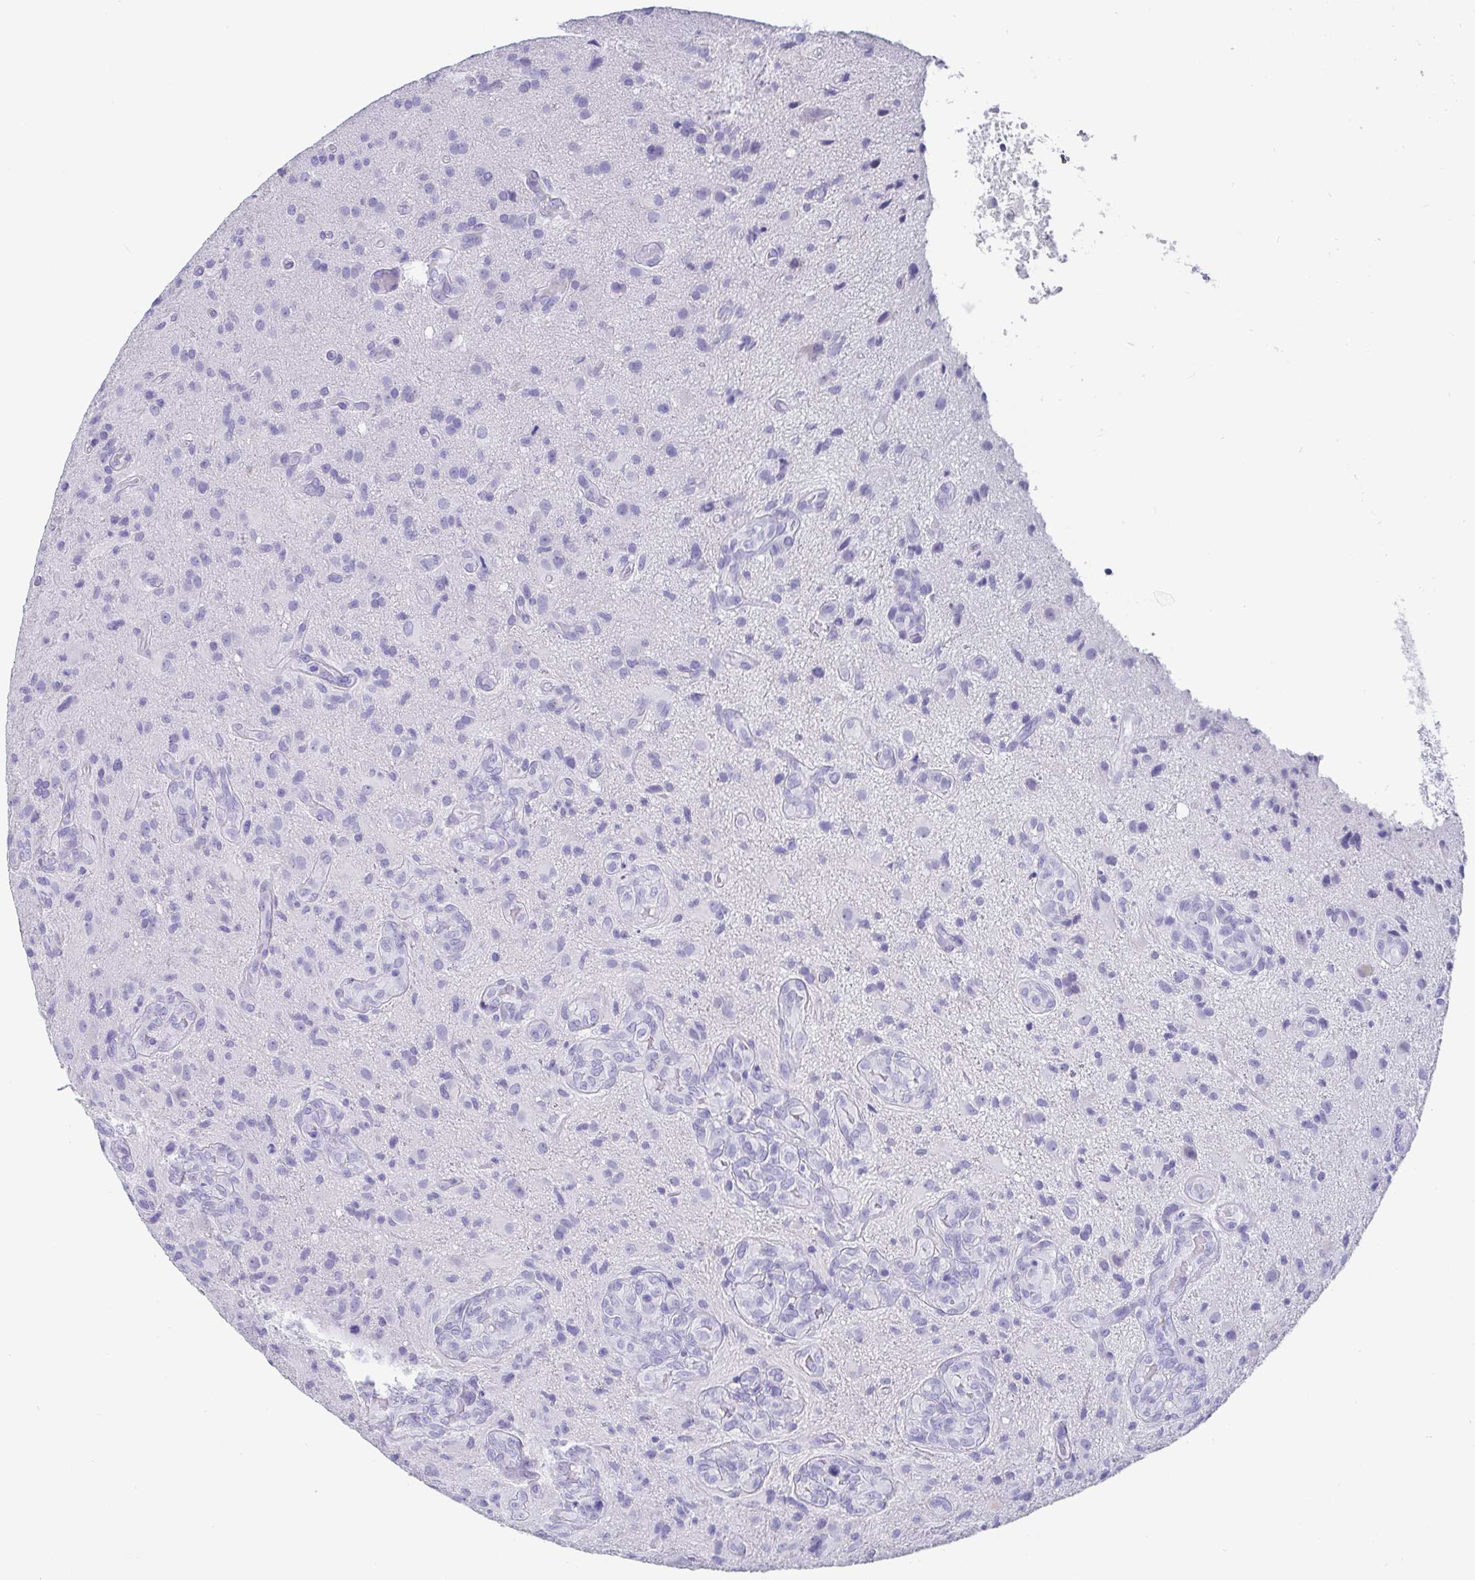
{"staining": {"intensity": "negative", "quantity": "none", "location": "none"}, "tissue": "glioma", "cell_type": "Tumor cells", "image_type": "cancer", "snomed": [{"axis": "morphology", "description": "Glioma, malignant, High grade"}, {"axis": "topography", "description": "Brain"}], "caption": "Tumor cells show no significant protein positivity in malignant glioma (high-grade).", "gene": "SCGN", "patient": {"sex": "male", "age": 55}}